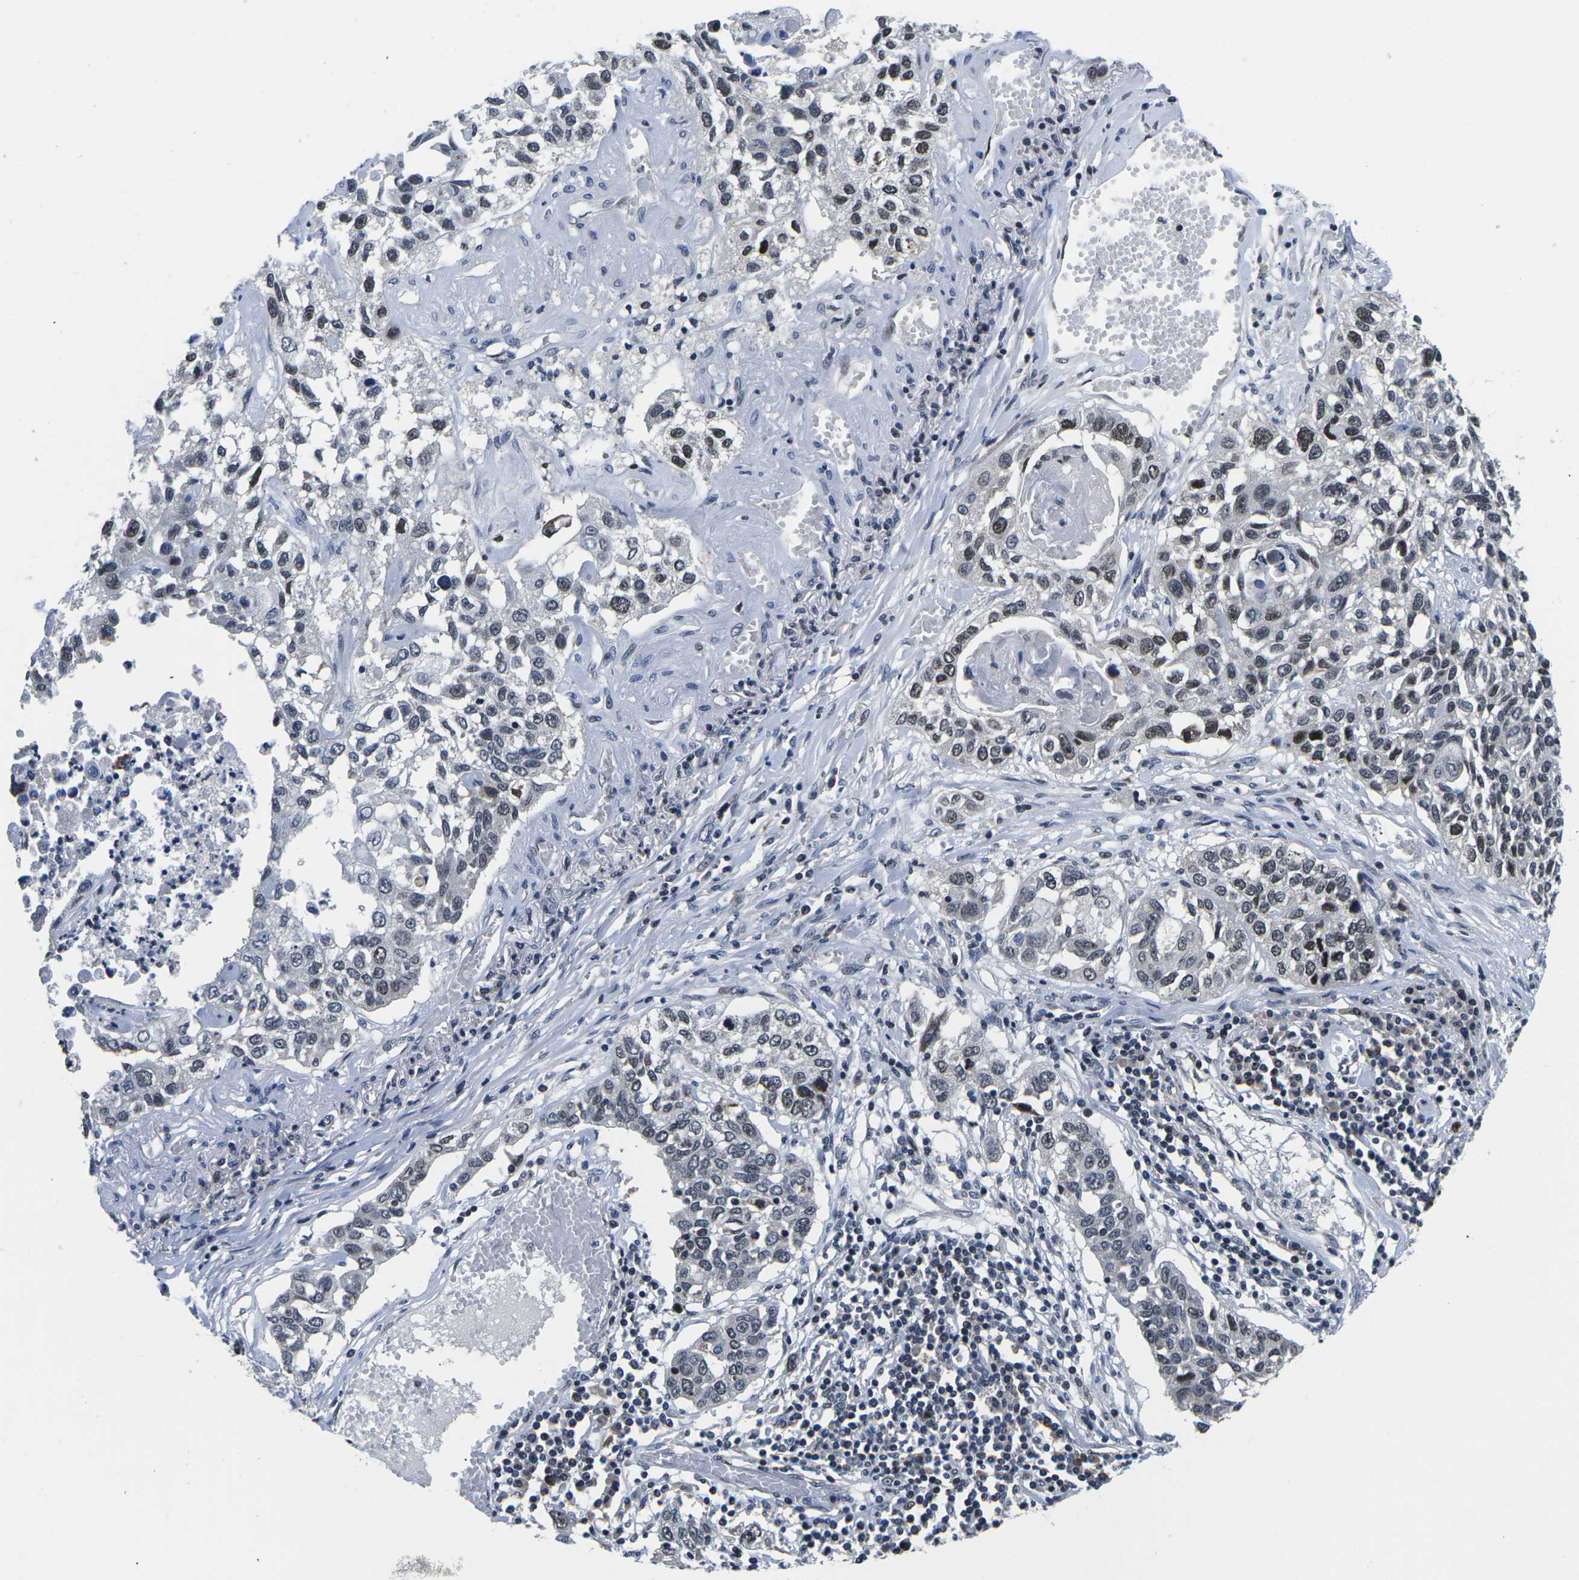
{"staining": {"intensity": "strong", "quantity": "25%-75%", "location": "nuclear"}, "tissue": "lung cancer", "cell_type": "Tumor cells", "image_type": "cancer", "snomed": [{"axis": "morphology", "description": "Squamous cell carcinoma, NOS"}, {"axis": "topography", "description": "Lung"}], "caption": "Human lung cancer stained with a brown dye displays strong nuclear positive positivity in approximately 25%-75% of tumor cells.", "gene": "CDC73", "patient": {"sex": "male", "age": 71}}